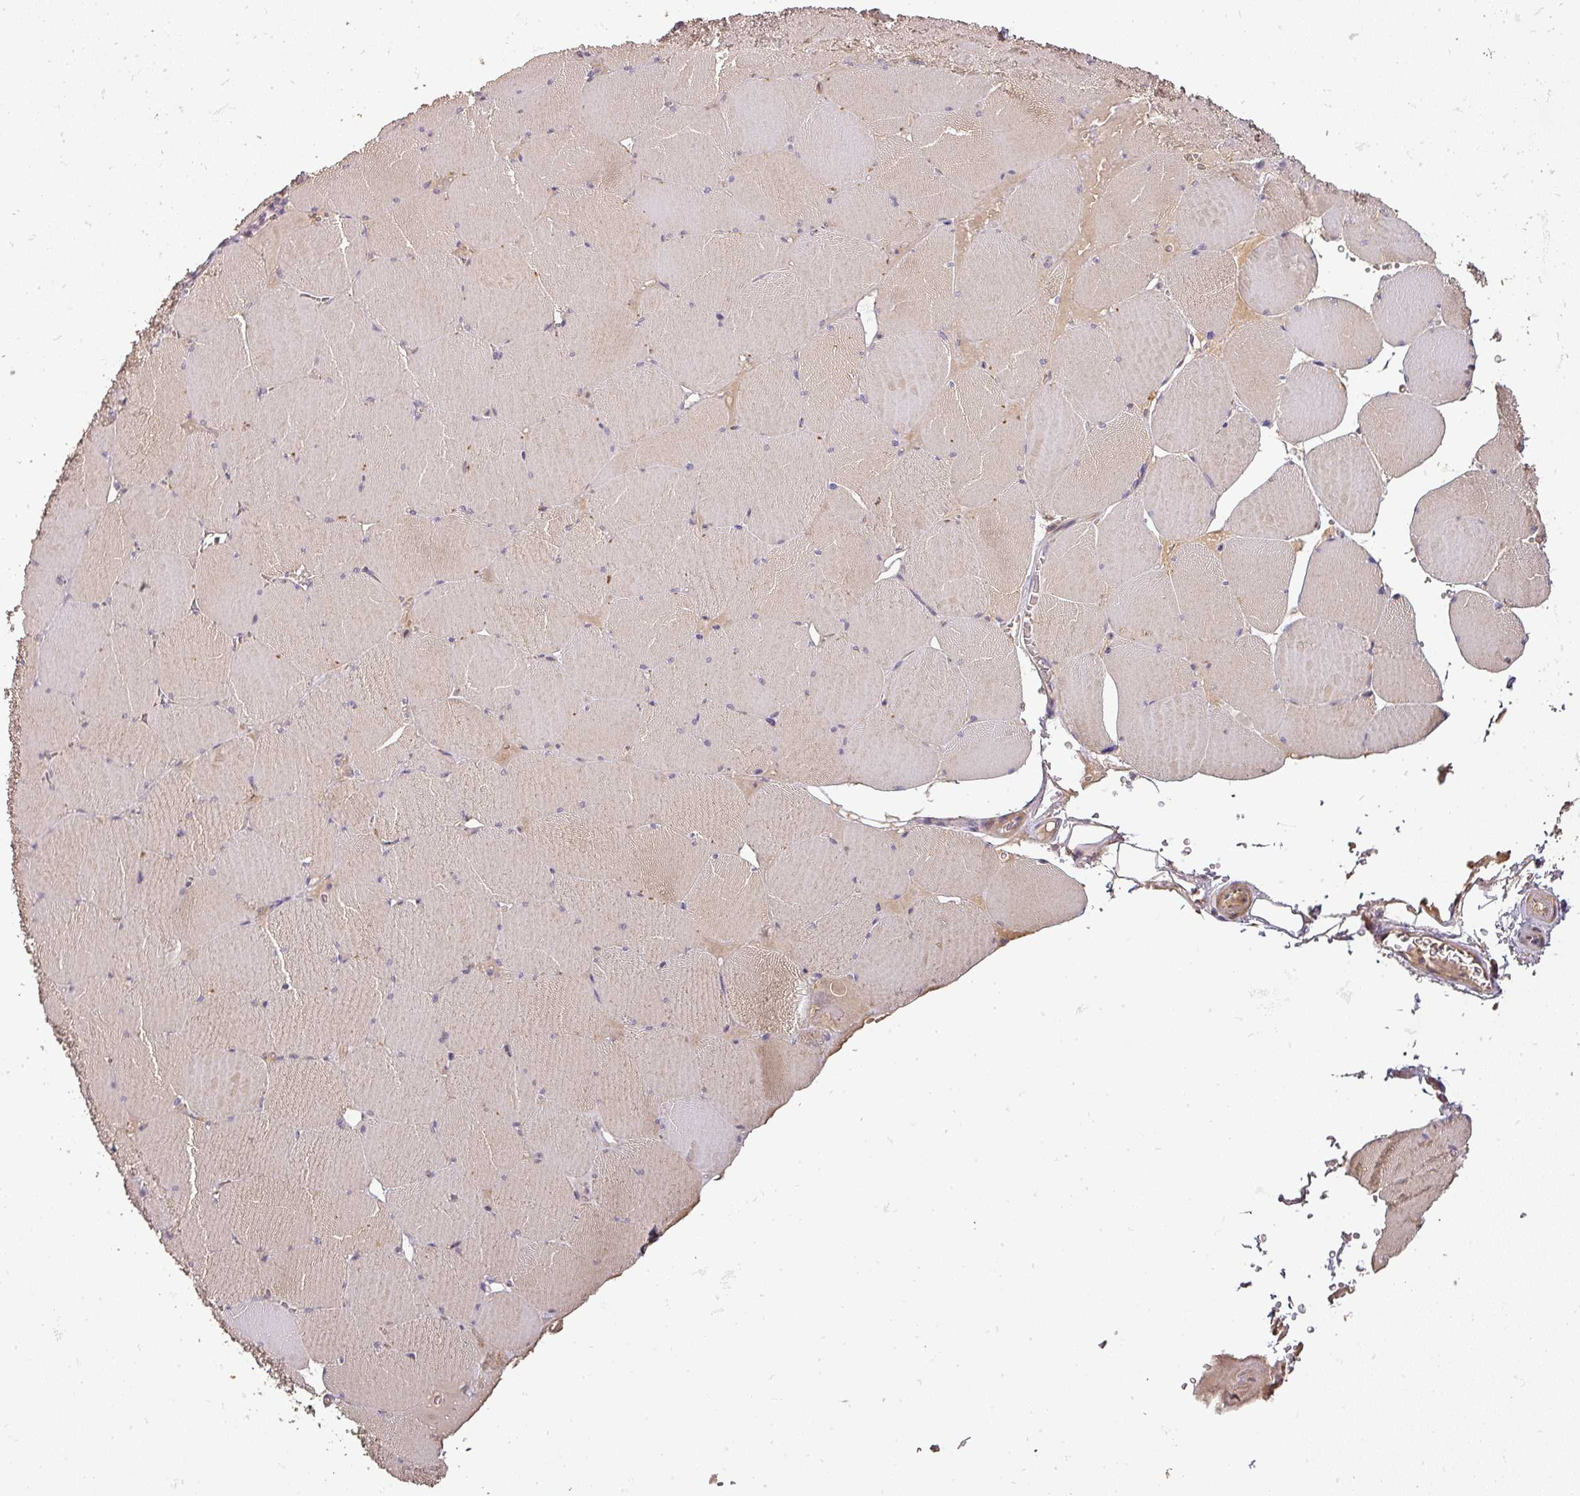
{"staining": {"intensity": "weak", "quantity": ">75%", "location": "cytoplasmic/membranous"}, "tissue": "skeletal muscle", "cell_type": "Myocytes", "image_type": "normal", "snomed": [{"axis": "morphology", "description": "Normal tissue, NOS"}, {"axis": "topography", "description": "Skeletal muscle"}, {"axis": "topography", "description": "Head-Neck"}], "caption": "High-magnification brightfield microscopy of unremarkable skeletal muscle stained with DAB (brown) and counterstained with hematoxylin (blue). myocytes exhibit weak cytoplasmic/membranous staining is appreciated in about>75% of cells.", "gene": "BPIFB3", "patient": {"sex": "male", "age": 66}}